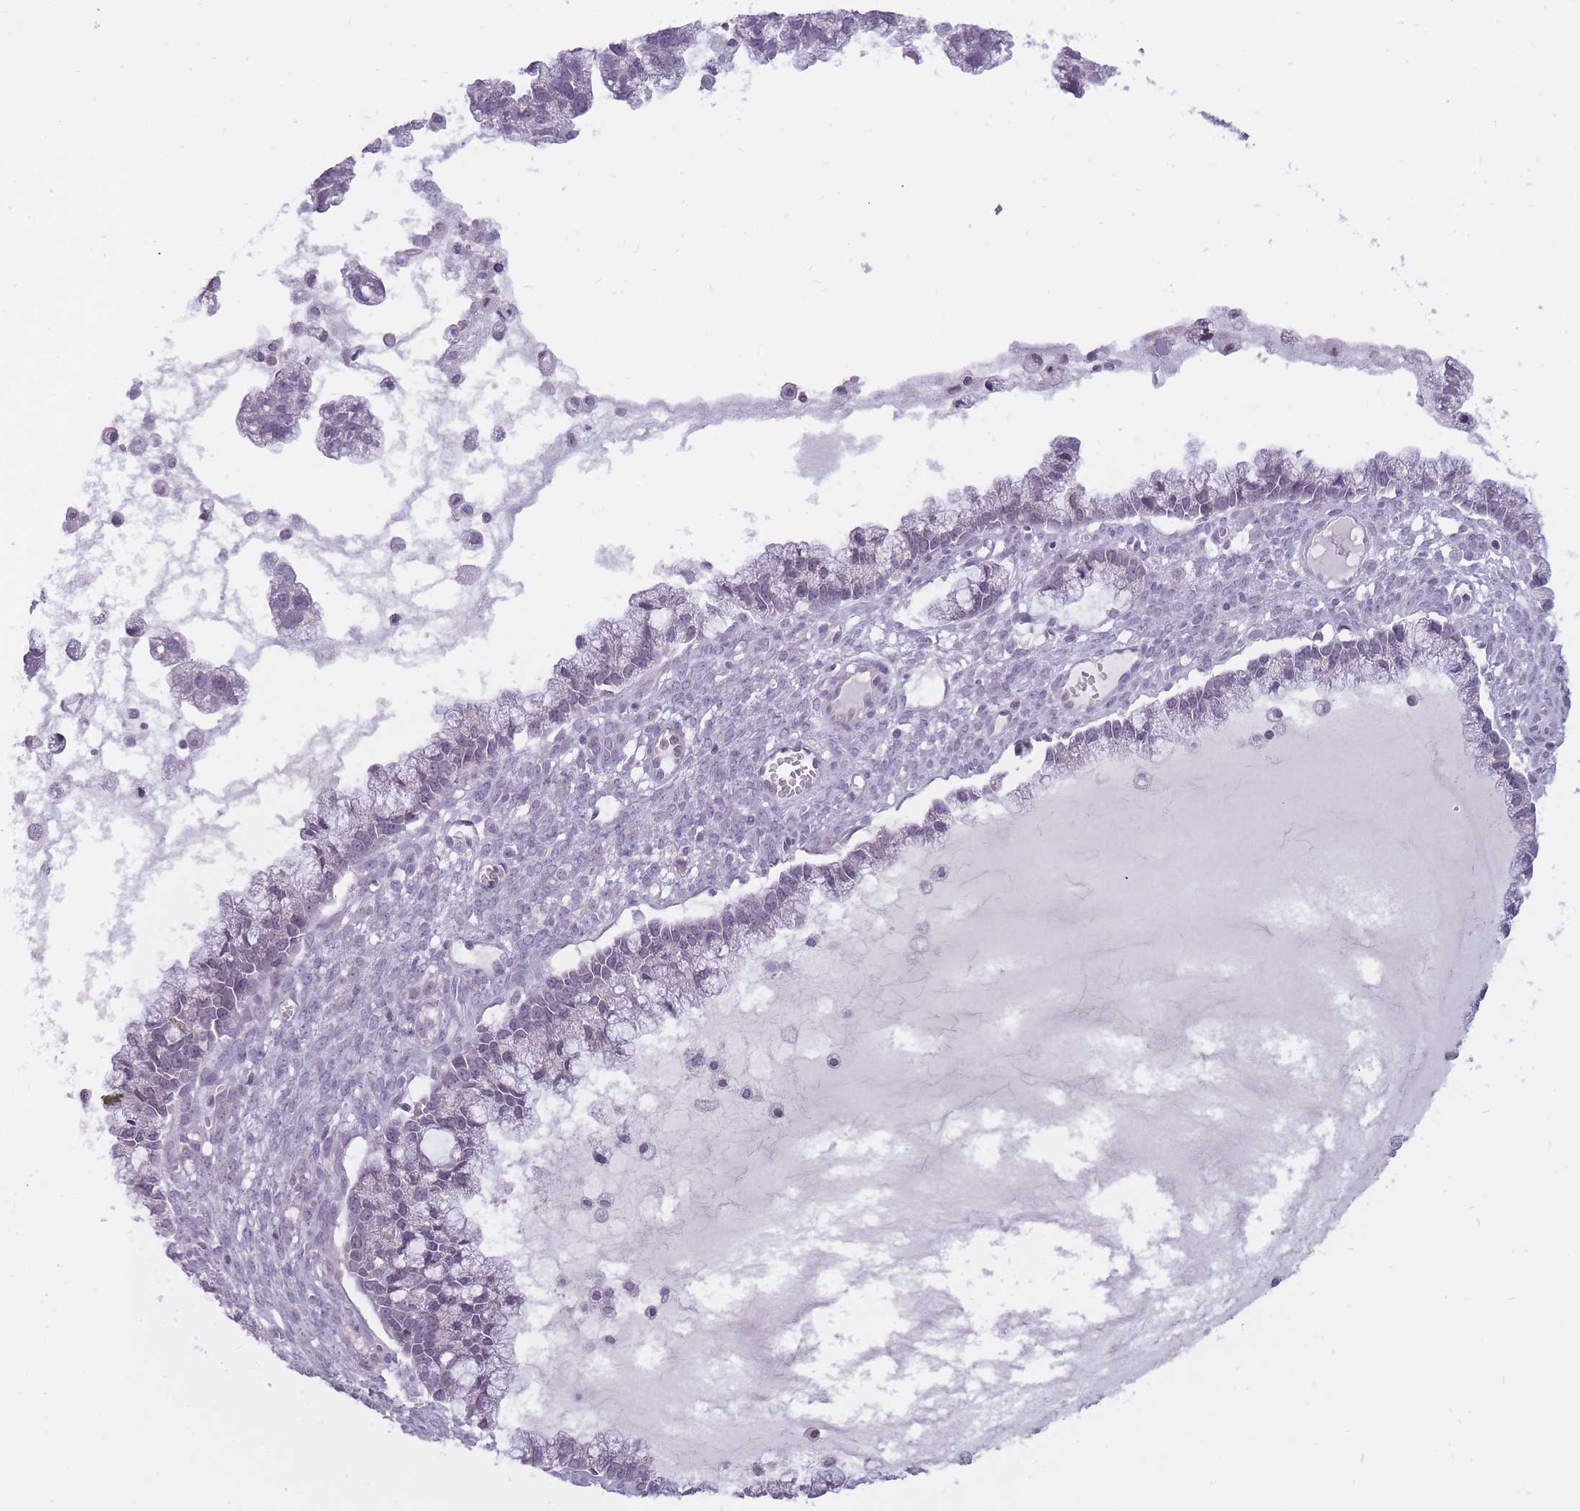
{"staining": {"intensity": "weak", "quantity": "<25%", "location": "nuclear"}, "tissue": "ovarian cancer", "cell_type": "Tumor cells", "image_type": "cancer", "snomed": [{"axis": "morphology", "description": "Cystadenocarcinoma, mucinous, NOS"}, {"axis": "topography", "description": "Ovary"}], "caption": "Immunohistochemistry (IHC) image of human ovarian mucinous cystadenocarcinoma stained for a protein (brown), which reveals no positivity in tumor cells.", "gene": "POMZP3", "patient": {"sex": "female", "age": 72}}